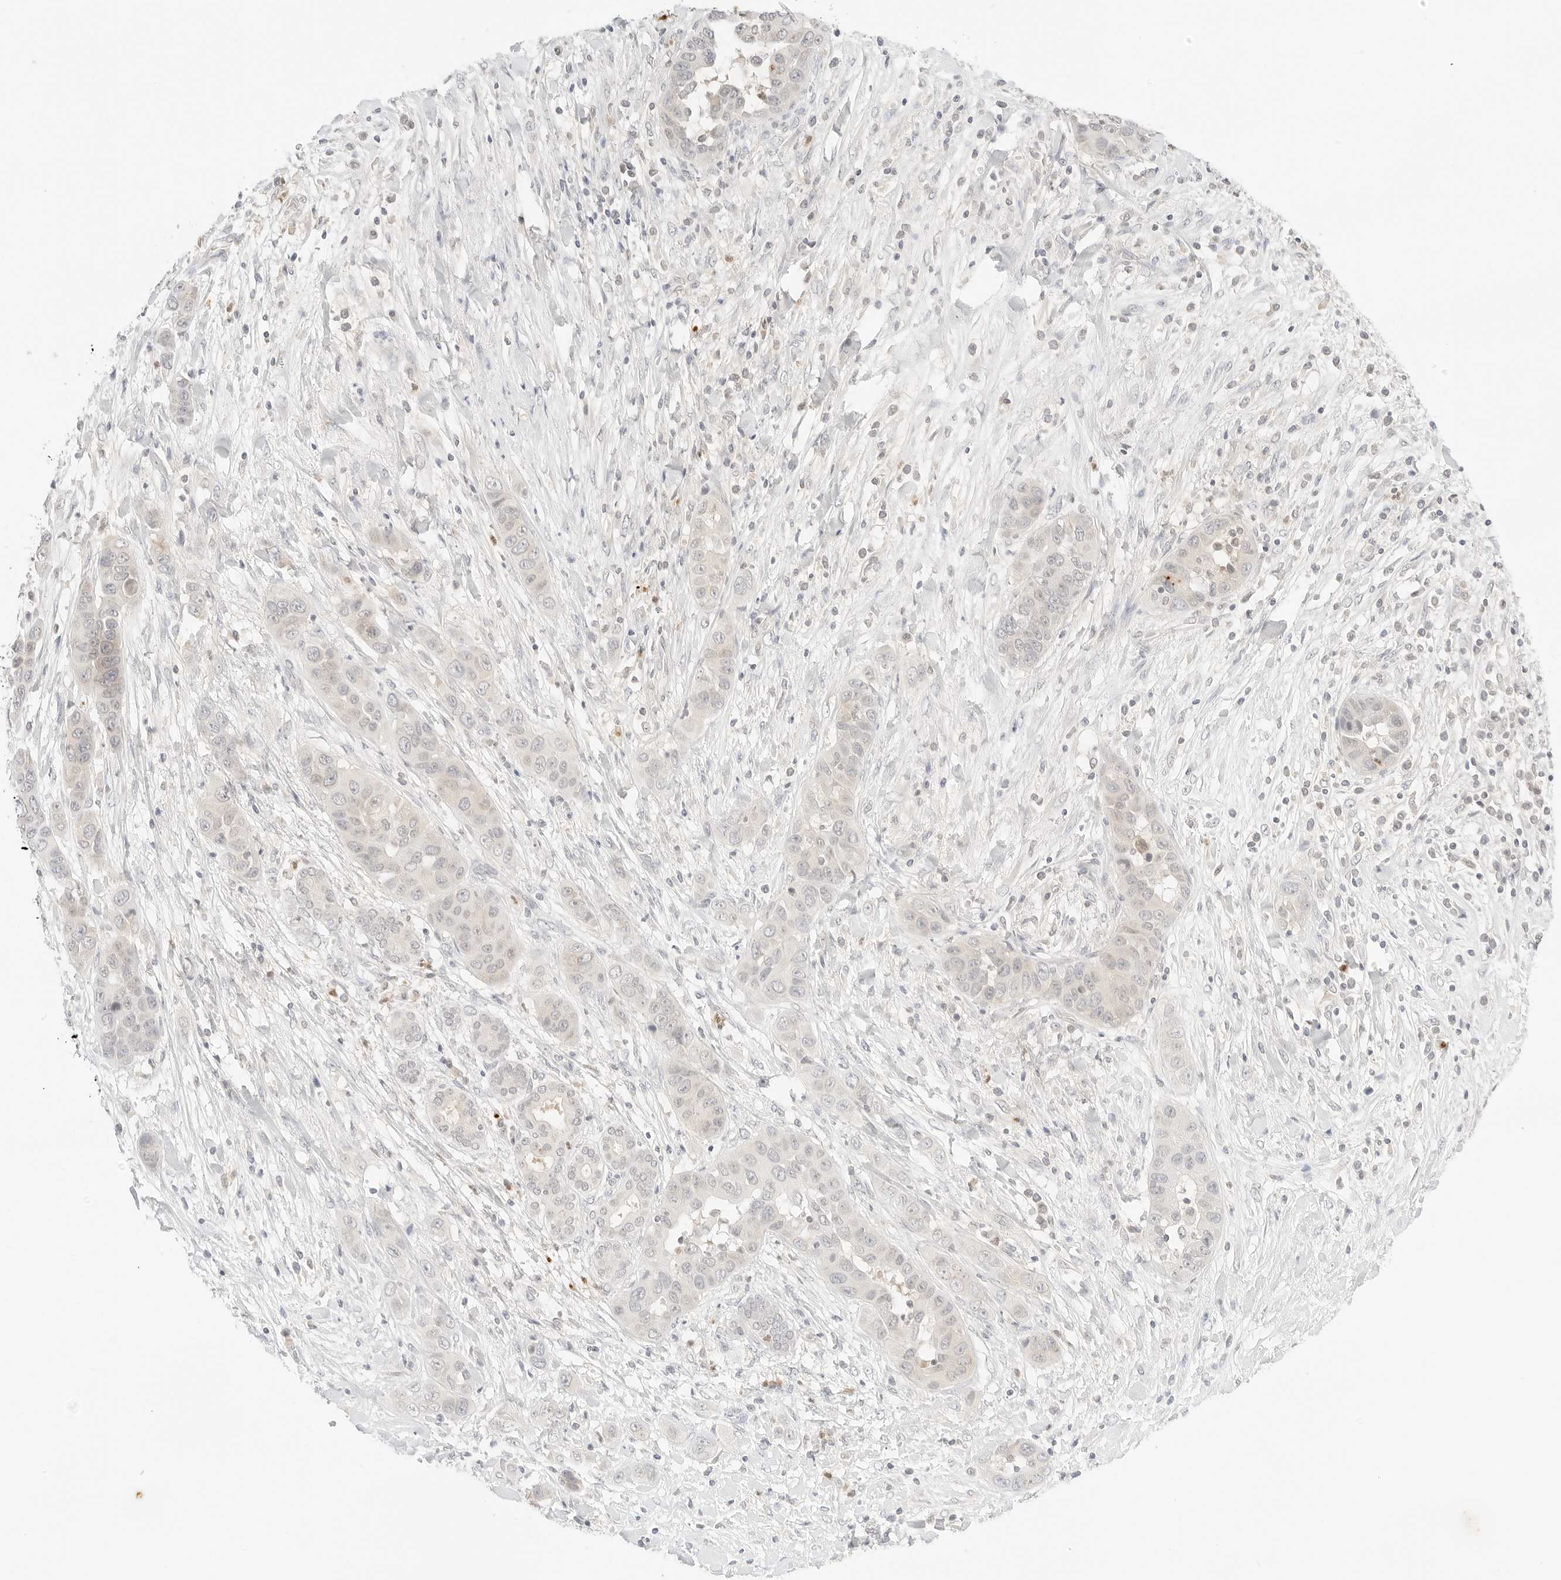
{"staining": {"intensity": "negative", "quantity": "none", "location": "none"}, "tissue": "liver cancer", "cell_type": "Tumor cells", "image_type": "cancer", "snomed": [{"axis": "morphology", "description": "Cholangiocarcinoma"}, {"axis": "topography", "description": "Liver"}], "caption": "This is a photomicrograph of immunohistochemistry (IHC) staining of liver cholangiocarcinoma, which shows no positivity in tumor cells.", "gene": "GNAS", "patient": {"sex": "female", "age": 52}}